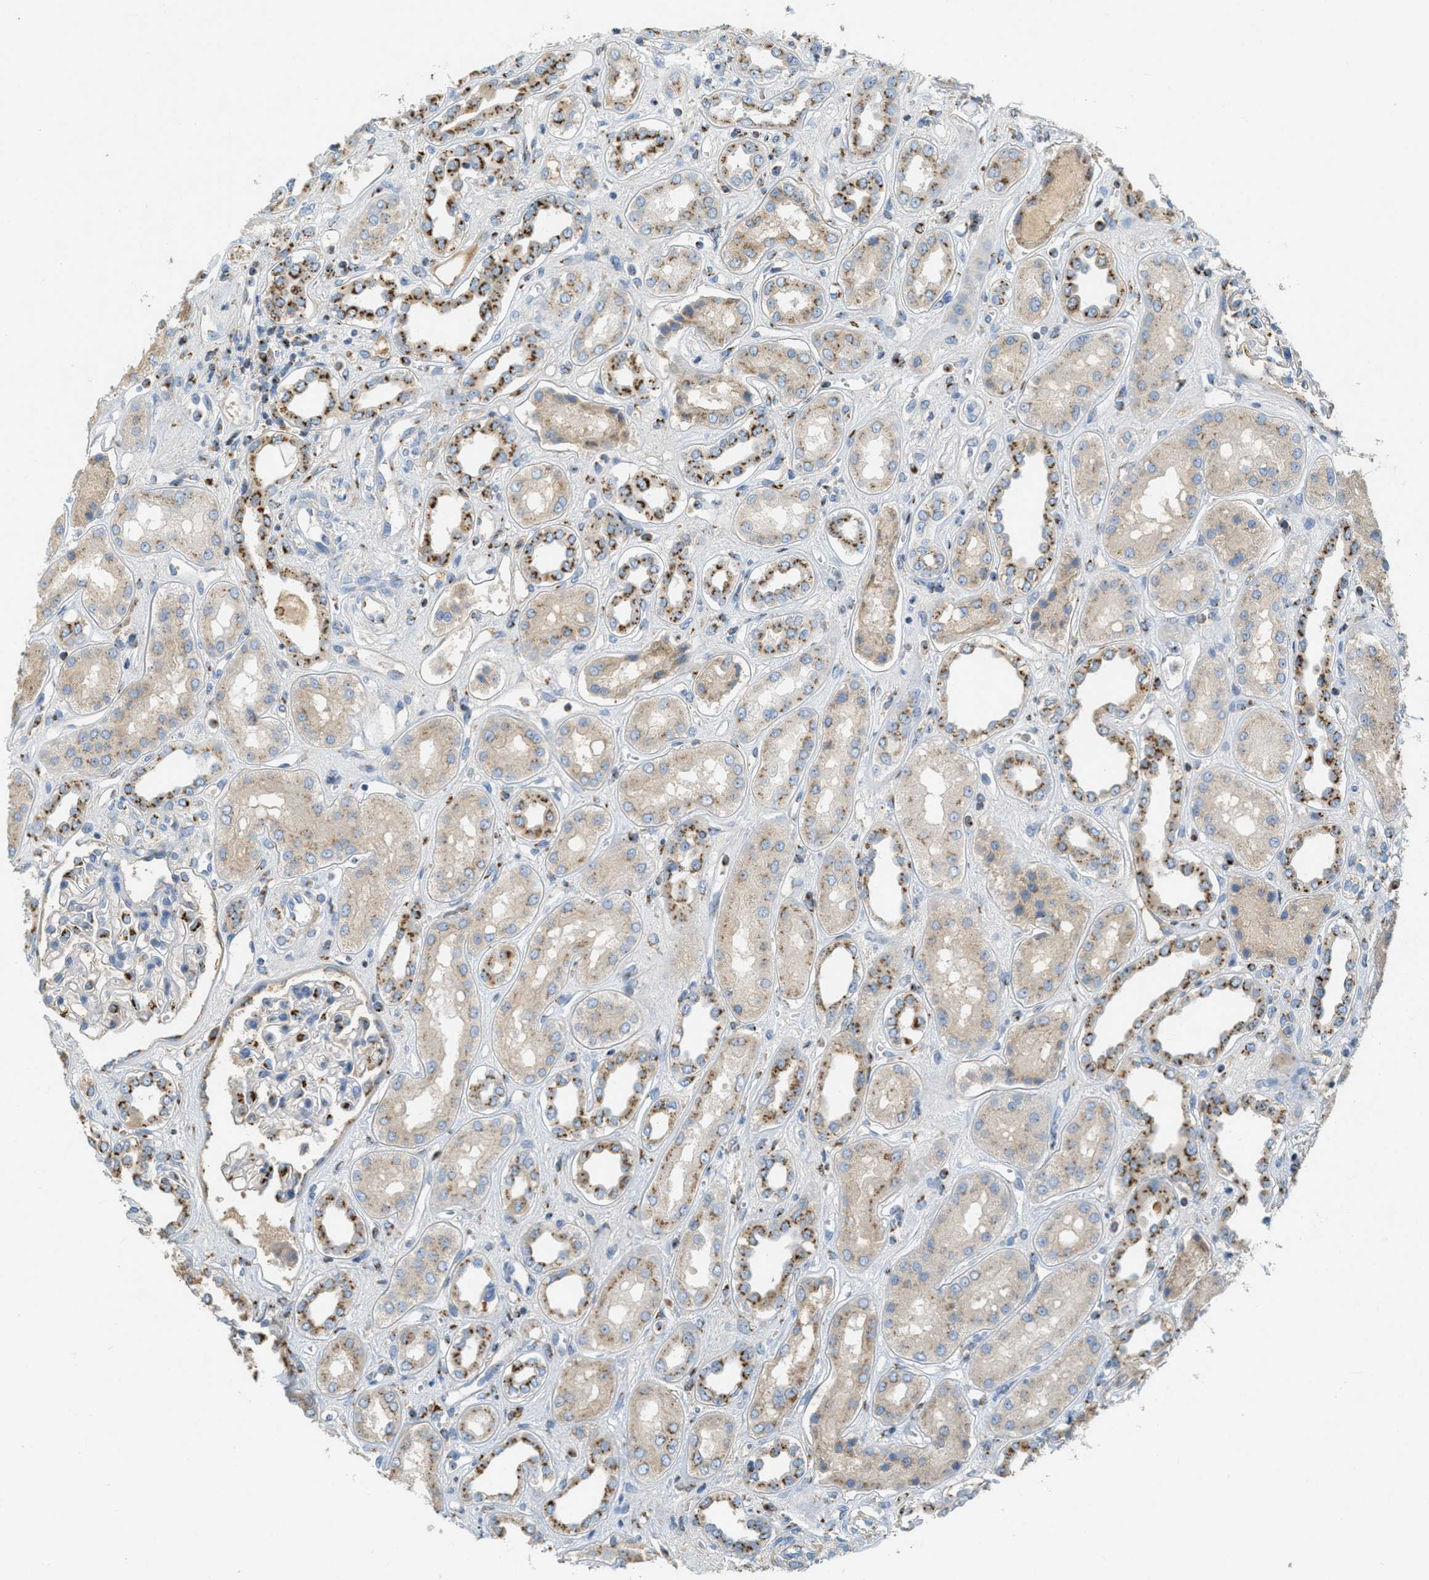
{"staining": {"intensity": "strong", "quantity": "<25%", "location": "cytoplasmic/membranous"}, "tissue": "kidney", "cell_type": "Cells in glomeruli", "image_type": "normal", "snomed": [{"axis": "morphology", "description": "Normal tissue, NOS"}, {"axis": "topography", "description": "Kidney"}], "caption": "Unremarkable kidney was stained to show a protein in brown. There is medium levels of strong cytoplasmic/membranous staining in about <25% of cells in glomeruli.", "gene": "ENTPD4", "patient": {"sex": "male", "age": 59}}